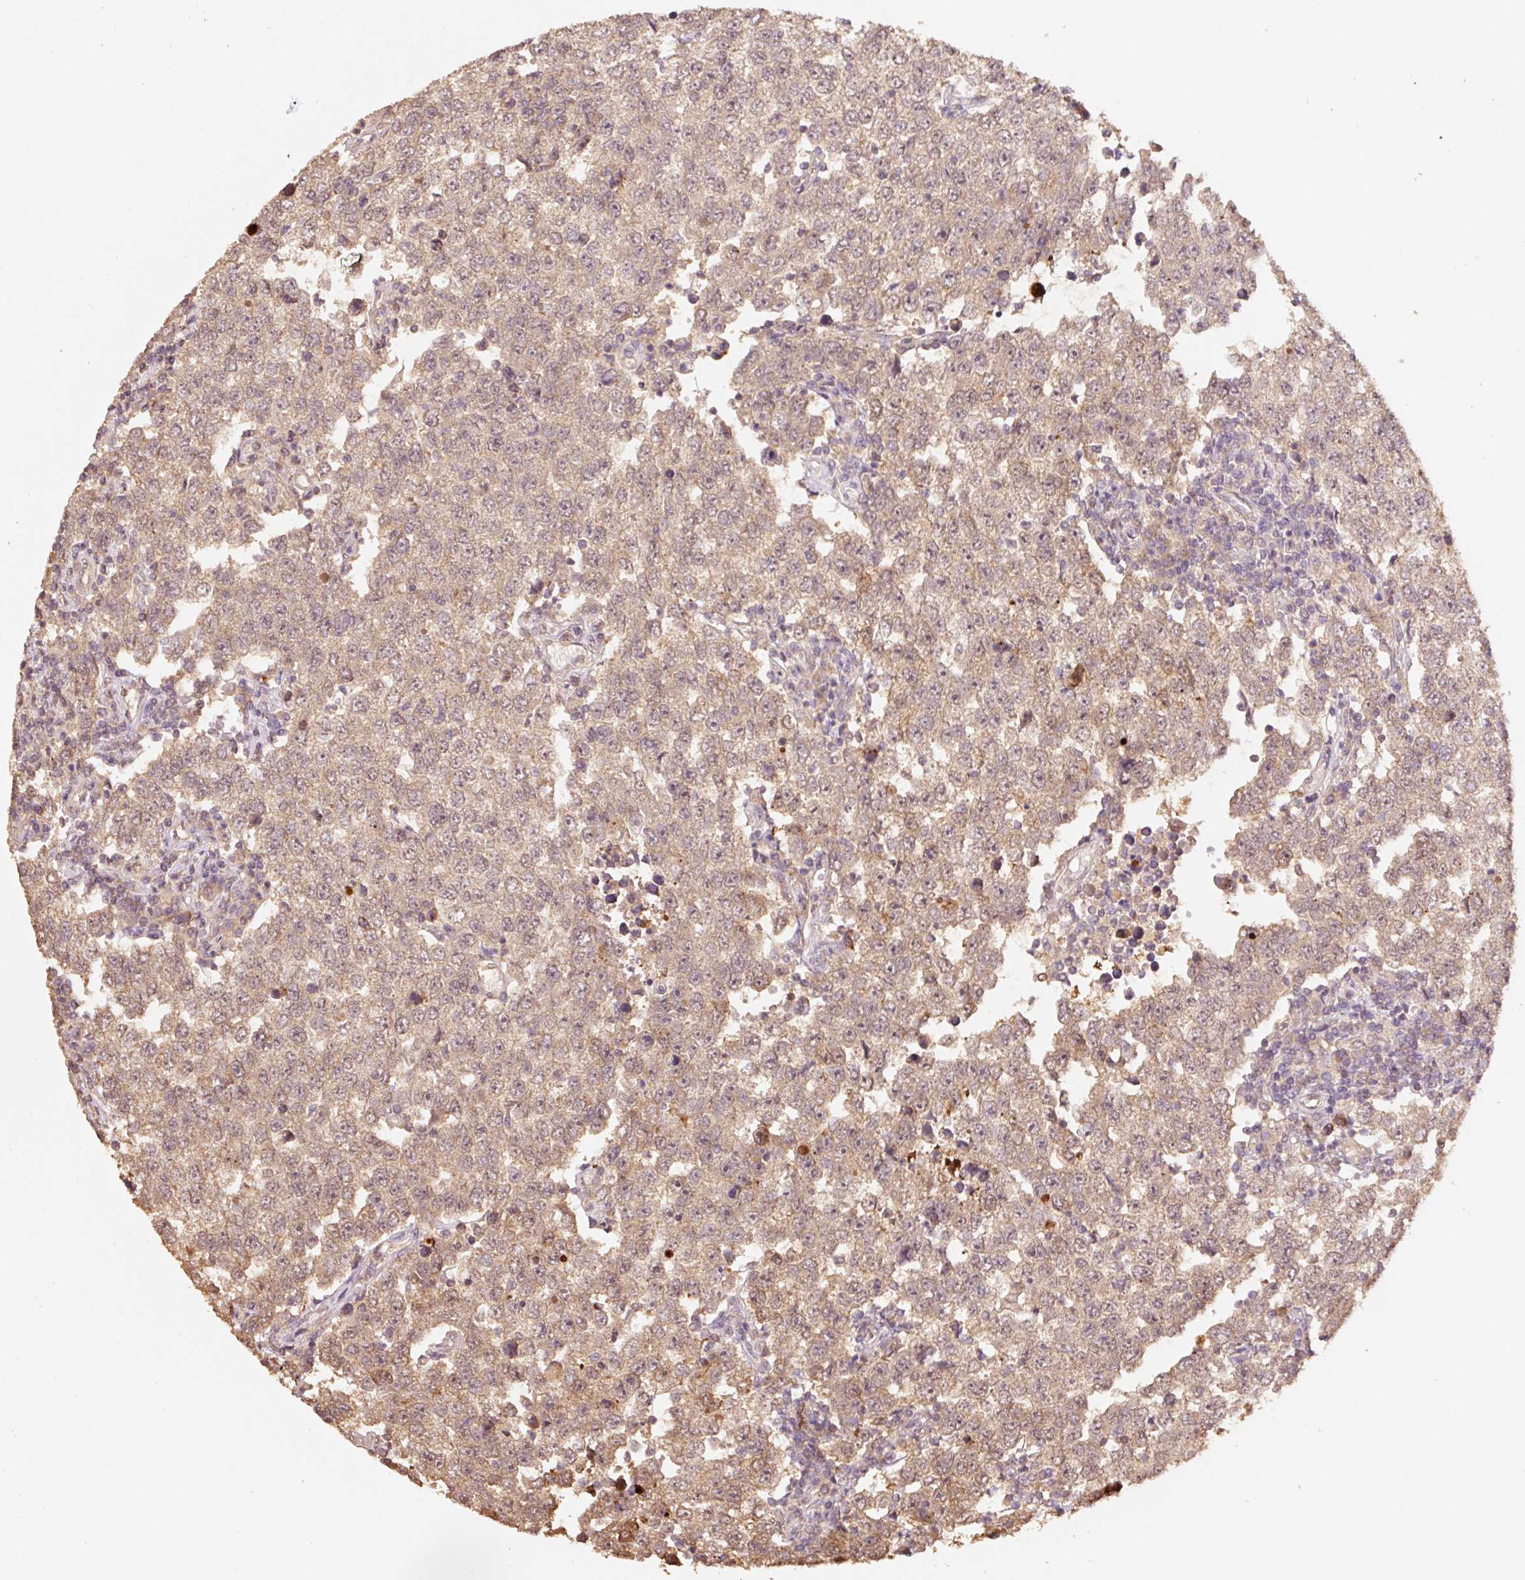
{"staining": {"intensity": "weak", "quantity": ">75%", "location": "cytoplasmic/membranous"}, "tissue": "testis cancer", "cell_type": "Tumor cells", "image_type": "cancer", "snomed": [{"axis": "morphology", "description": "Seminoma, NOS"}, {"axis": "morphology", "description": "Carcinoma, Embryonal, NOS"}, {"axis": "topography", "description": "Testis"}], "caption": "Protein staining reveals weak cytoplasmic/membranous positivity in about >75% of tumor cells in testis seminoma.", "gene": "HERC2", "patient": {"sex": "male", "age": 28}}